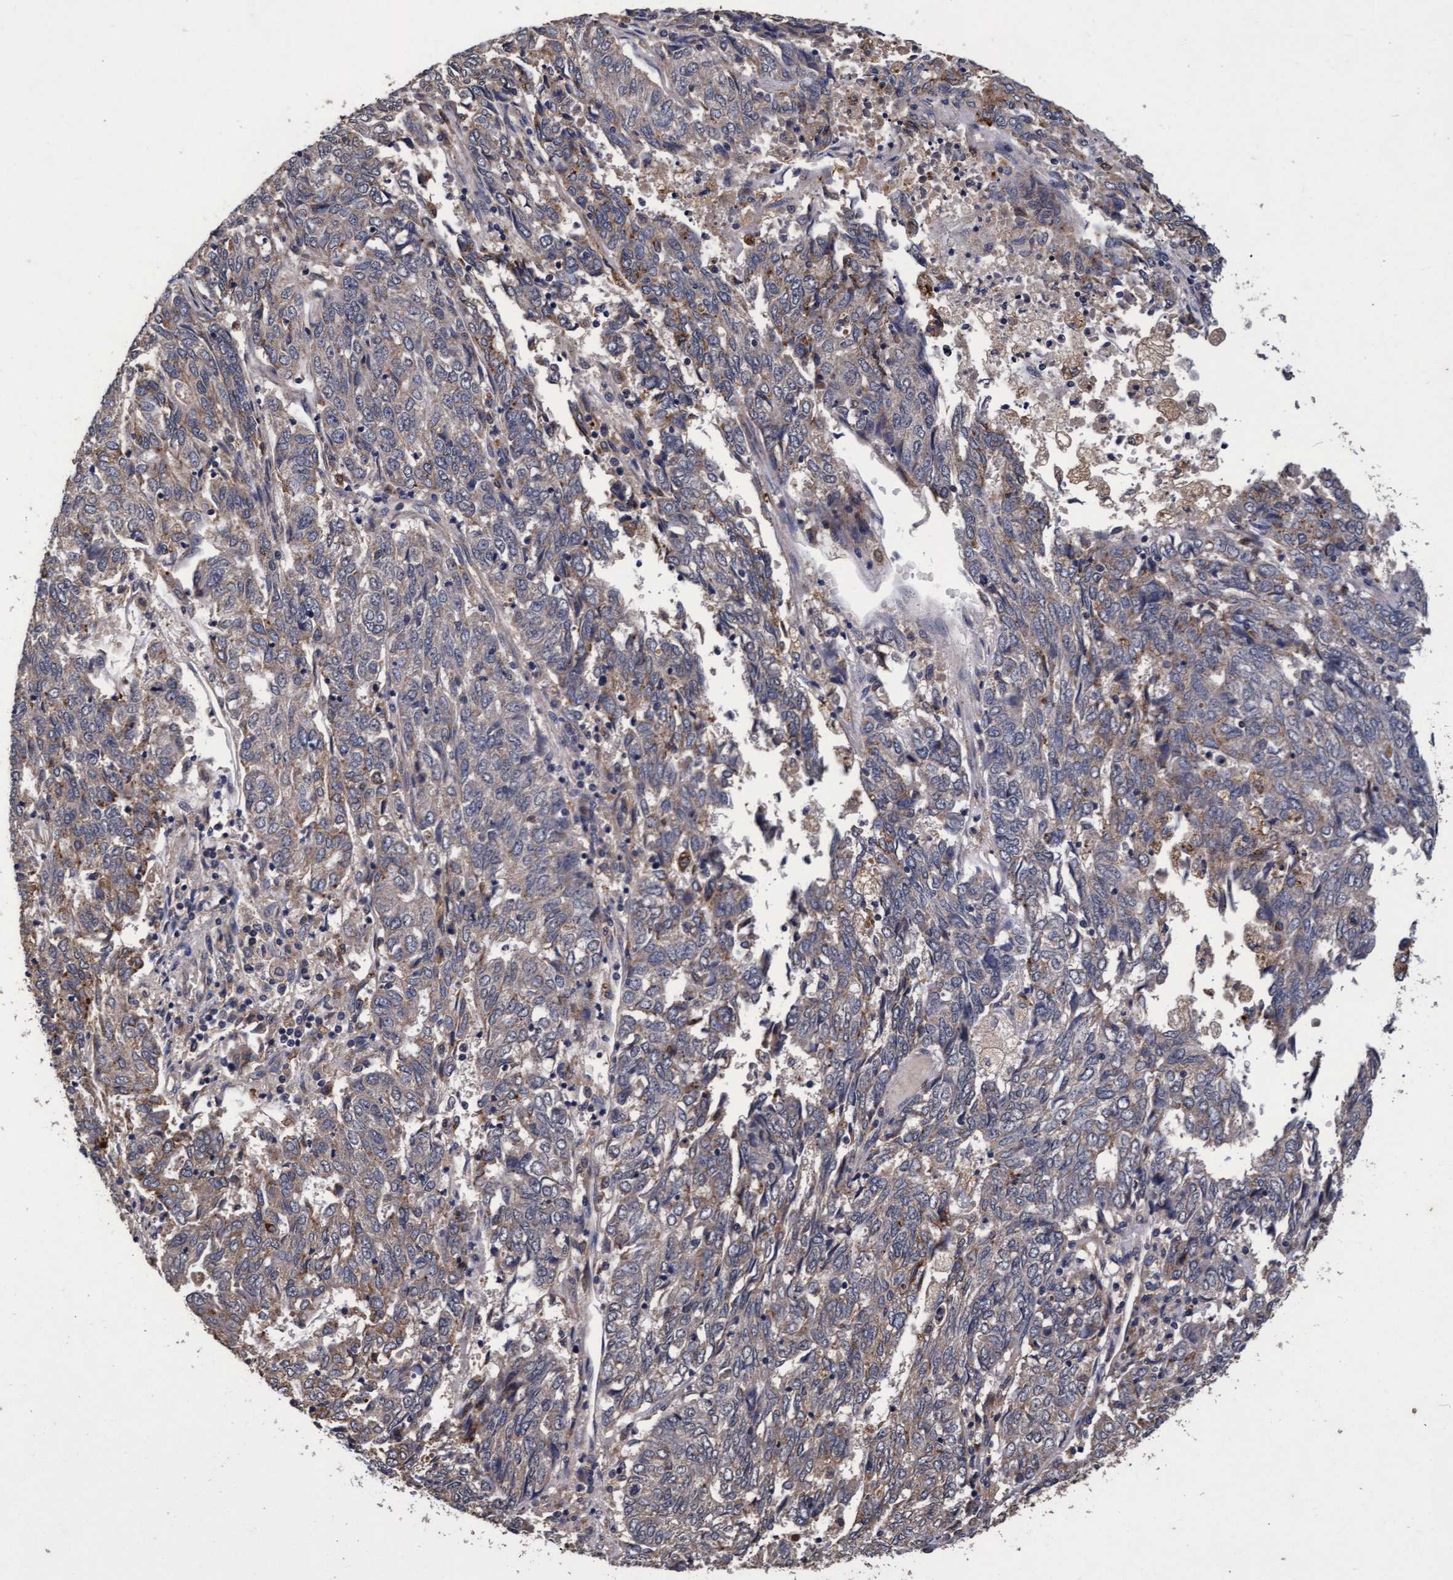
{"staining": {"intensity": "weak", "quantity": "<25%", "location": "cytoplasmic/membranous"}, "tissue": "endometrial cancer", "cell_type": "Tumor cells", "image_type": "cancer", "snomed": [{"axis": "morphology", "description": "Adenocarcinoma, NOS"}, {"axis": "topography", "description": "Endometrium"}], "caption": "This is an immunohistochemistry histopathology image of adenocarcinoma (endometrial). There is no expression in tumor cells.", "gene": "CPQ", "patient": {"sex": "female", "age": 80}}